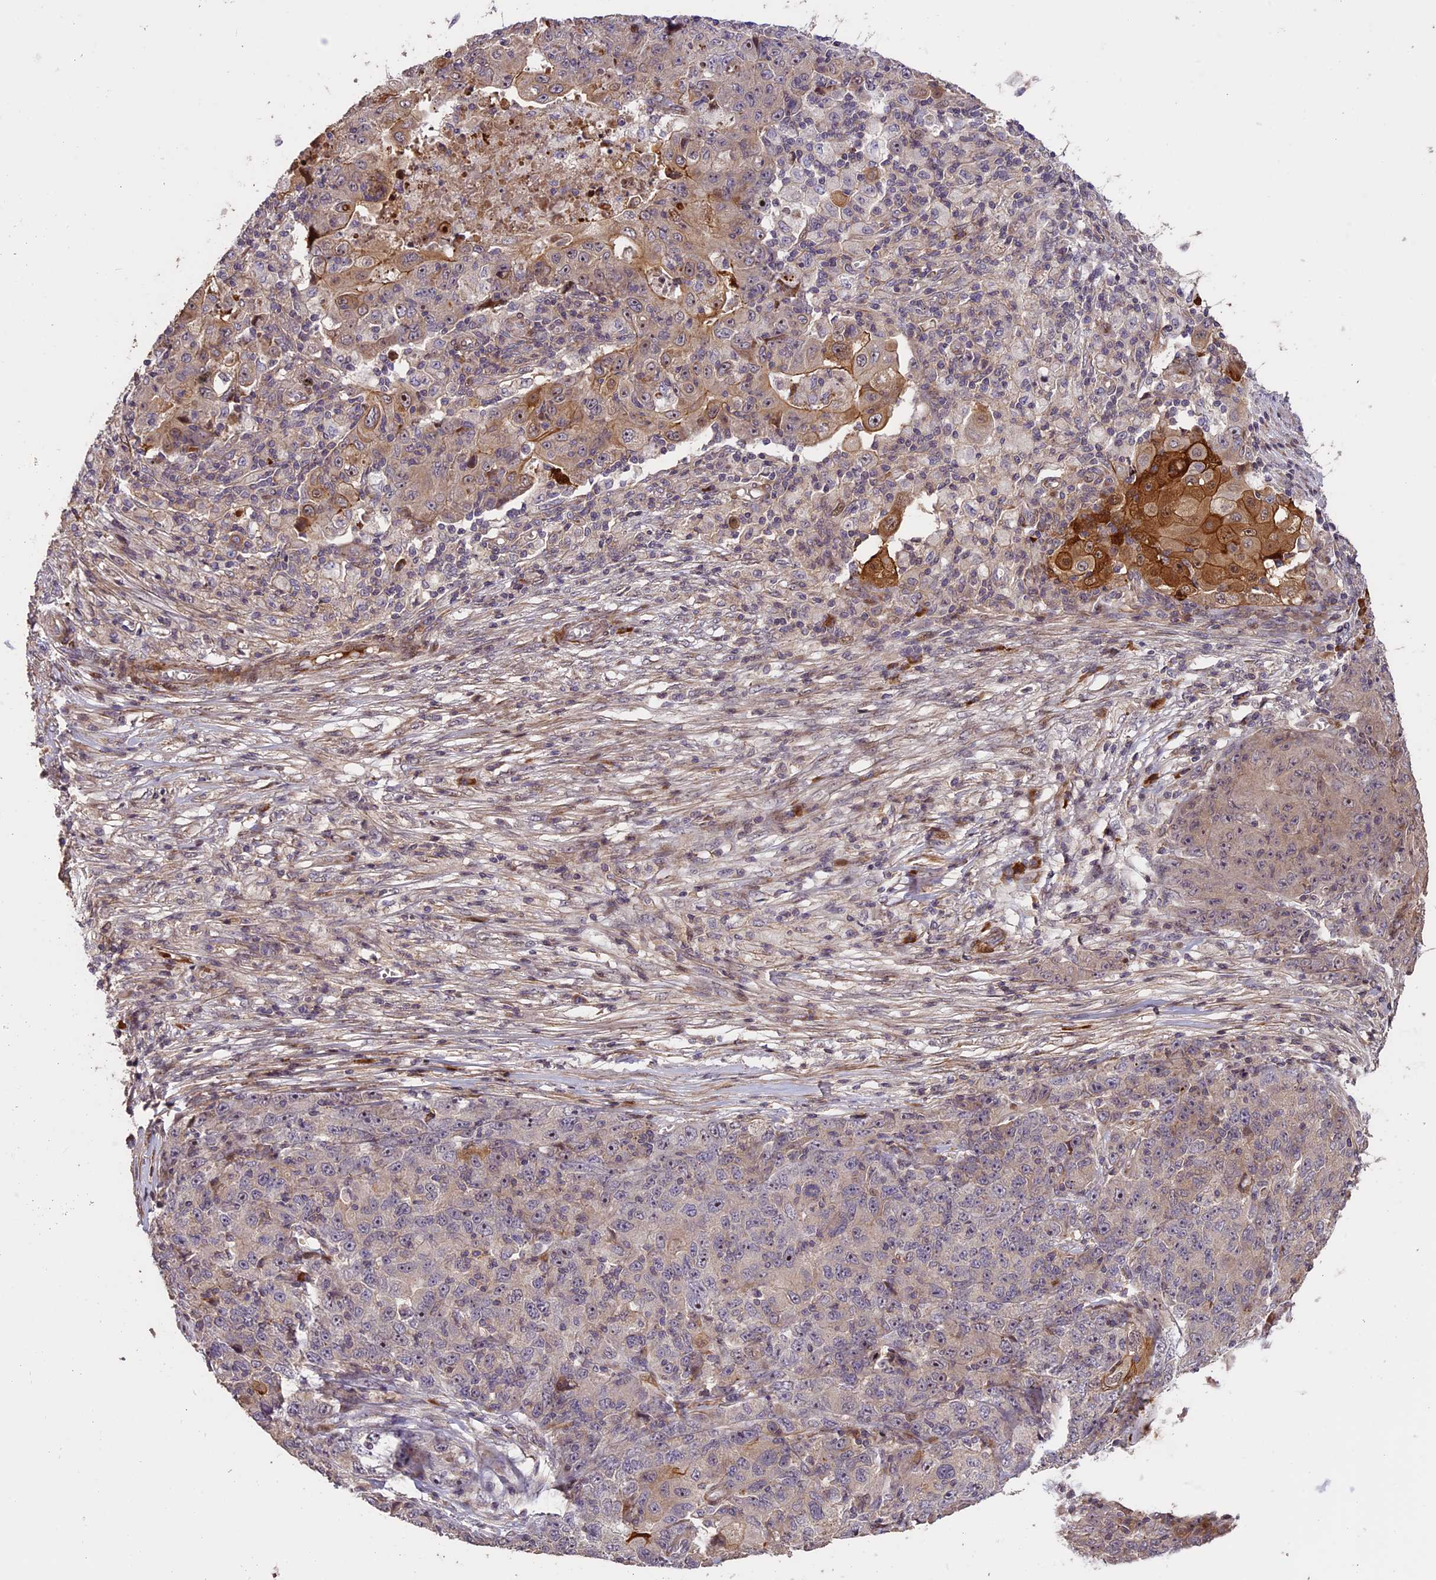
{"staining": {"intensity": "moderate", "quantity": "<25%", "location": "cytoplasmic/membranous"}, "tissue": "ovarian cancer", "cell_type": "Tumor cells", "image_type": "cancer", "snomed": [{"axis": "morphology", "description": "Carcinoma, endometroid"}, {"axis": "topography", "description": "Ovary"}], "caption": "IHC staining of ovarian endometroid carcinoma, which displays low levels of moderate cytoplasmic/membranous expression in approximately <25% of tumor cells indicating moderate cytoplasmic/membranous protein positivity. The staining was performed using DAB (brown) for protein detection and nuclei were counterstained in hematoxylin (blue).", "gene": "ENHO", "patient": {"sex": "female", "age": 42}}